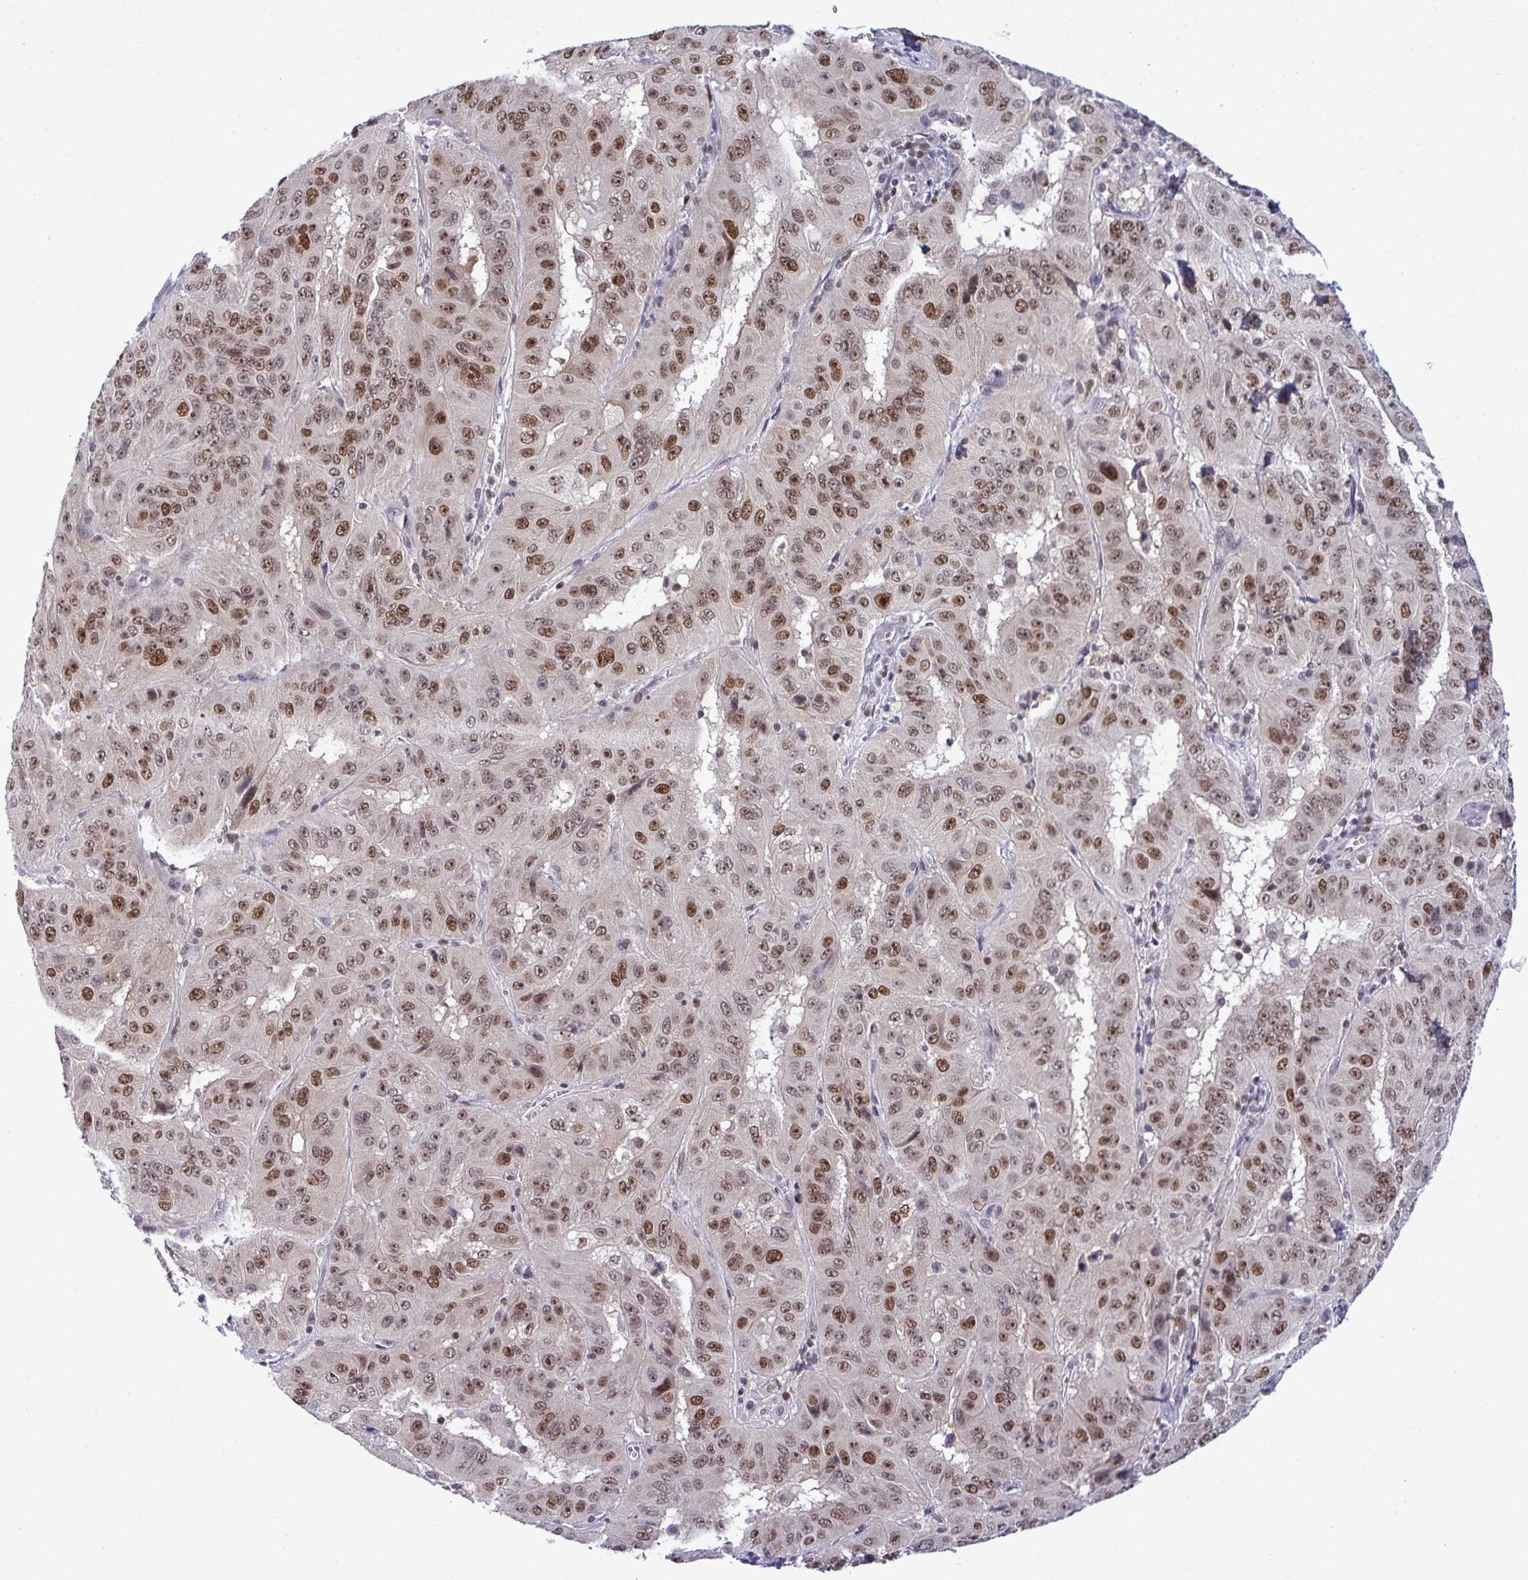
{"staining": {"intensity": "moderate", "quantity": ">75%", "location": "nuclear"}, "tissue": "pancreatic cancer", "cell_type": "Tumor cells", "image_type": "cancer", "snomed": [{"axis": "morphology", "description": "Adenocarcinoma, NOS"}, {"axis": "topography", "description": "Pancreas"}], "caption": "There is medium levels of moderate nuclear staining in tumor cells of pancreatic cancer (adenocarcinoma), as demonstrated by immunohistochemical staining (brown color).", "gene": "RFC4", "patient": {"sex": "male", "age": 63}}